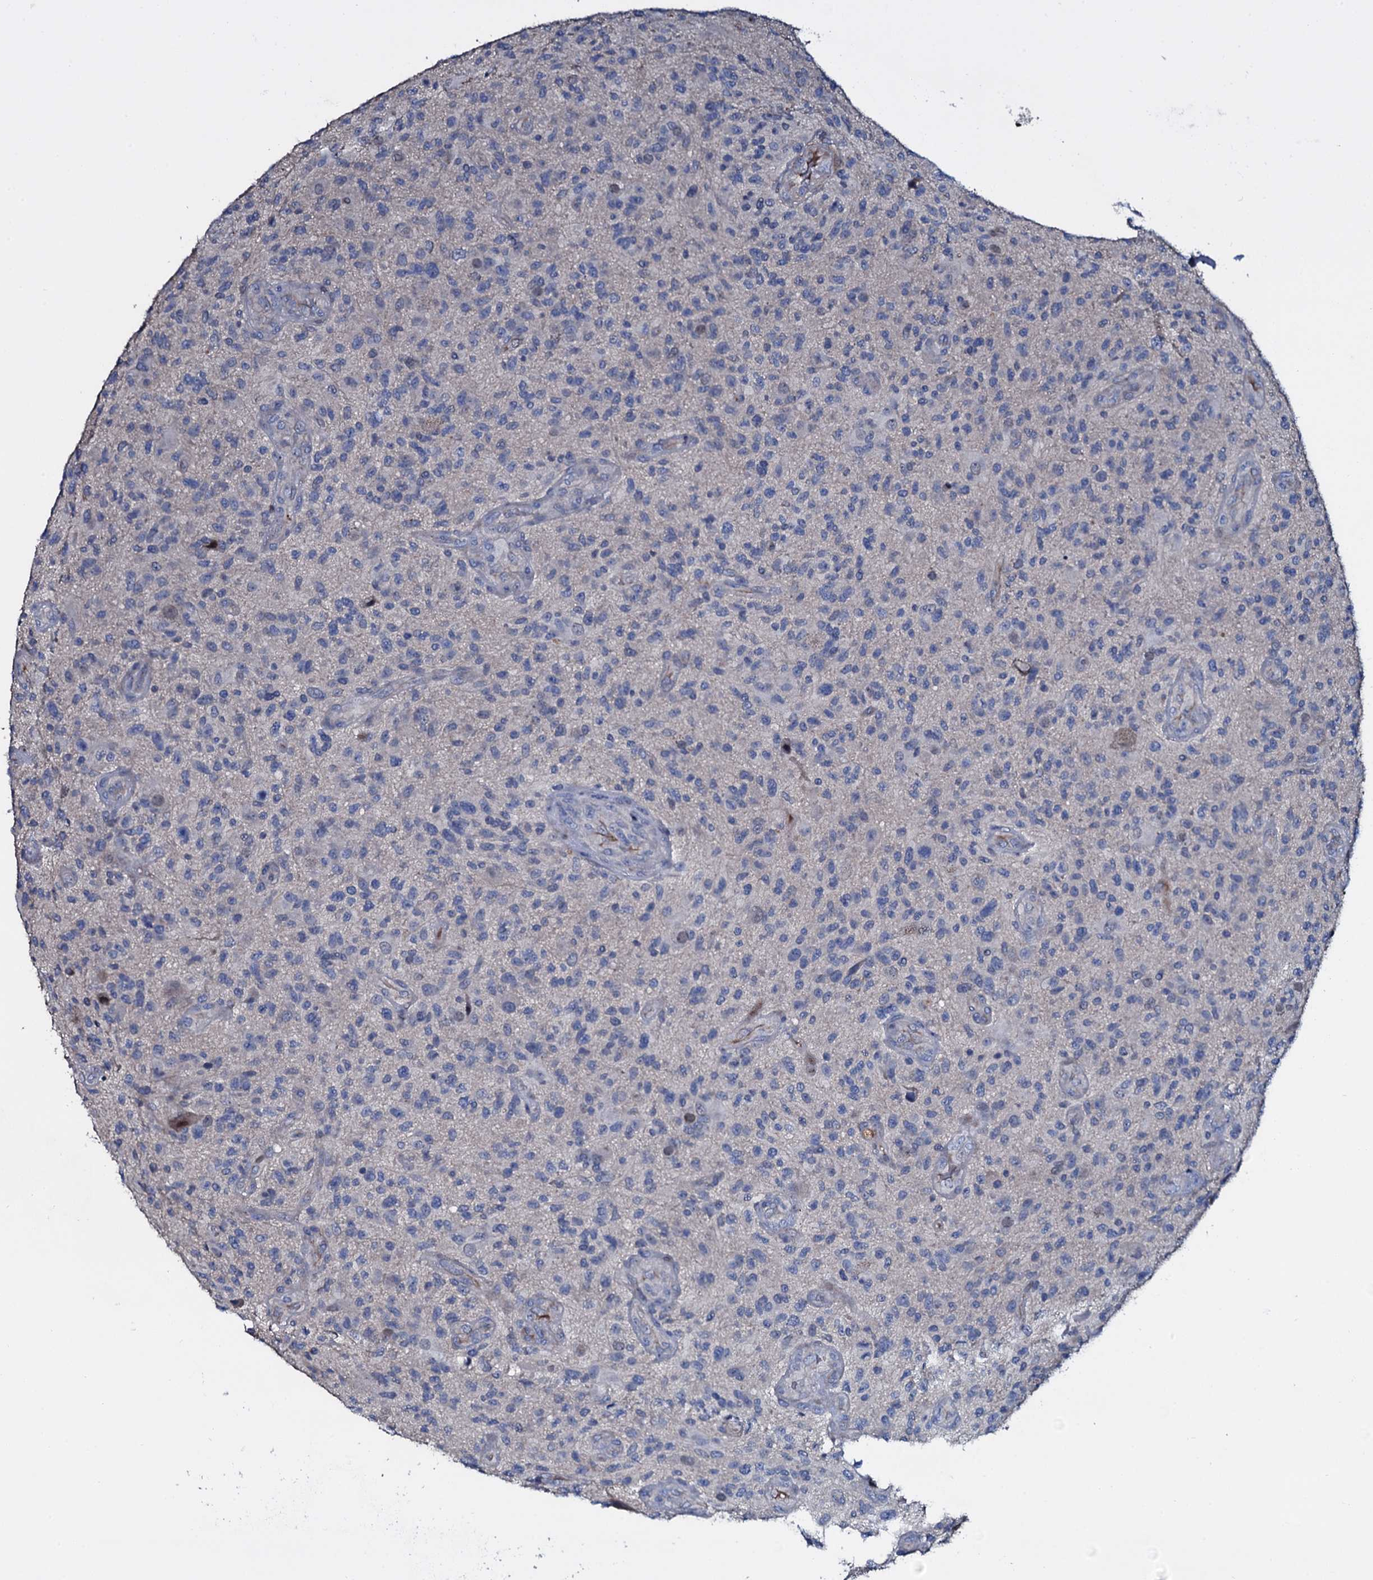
{"staining": {"intensity": "negative", "quantity": "none", "location": "none"}, "tissue": "glioma", "cell_type": "Tumor cells", "image_type": "cancer", "snomed": [{"axis": "morphology", "description": "Glioma, malignant, High grade"}, {"axis": "topography", "description": "Brain"}], "caption": "Malignant high-grade glioma stained for a protein using IHC shows no expression tumor cells.", "gene": "LYG2", "patient": {"sex": "male", "age": 47}}